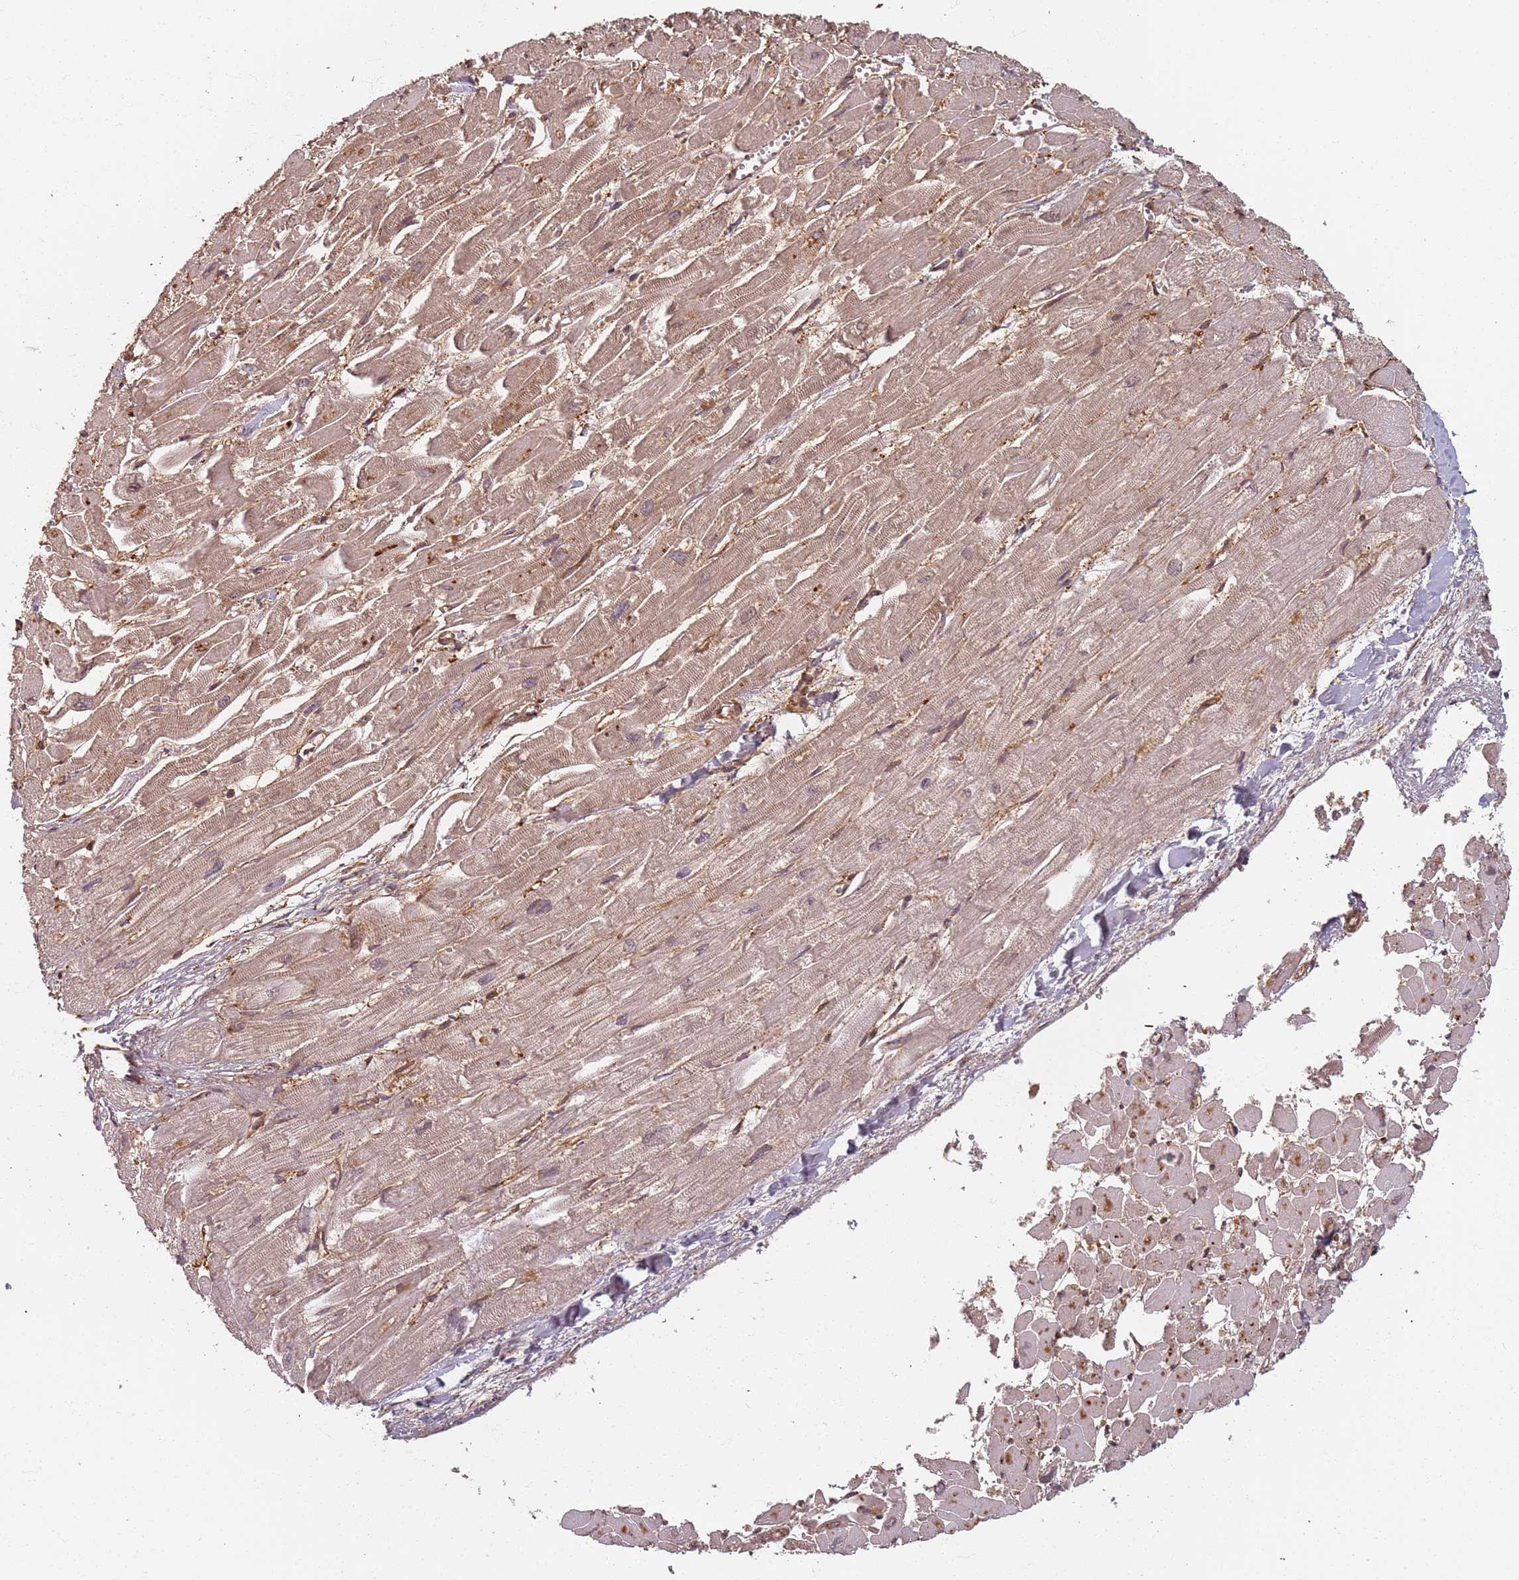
{"staining": {"intensity": "moderate", "quantity": "<25%", "location": "nuclear"}, "tissue": "heart muscle", "cell_type": "Cardiomyocytes", "image_type": "normal", "snomed": [{"axis": "morphology", "description": "Normal tissue, NOS"}, {"axis": "topography", "description": "Heart"}], "caption": "Human heart muscle stained with a brown dye demonstrates moderate nuclear positive expression in approximately <25% of cardiomyocytes.", "gene": "SDCCAG8", "patient": {"sex": "male", "age": 54}}